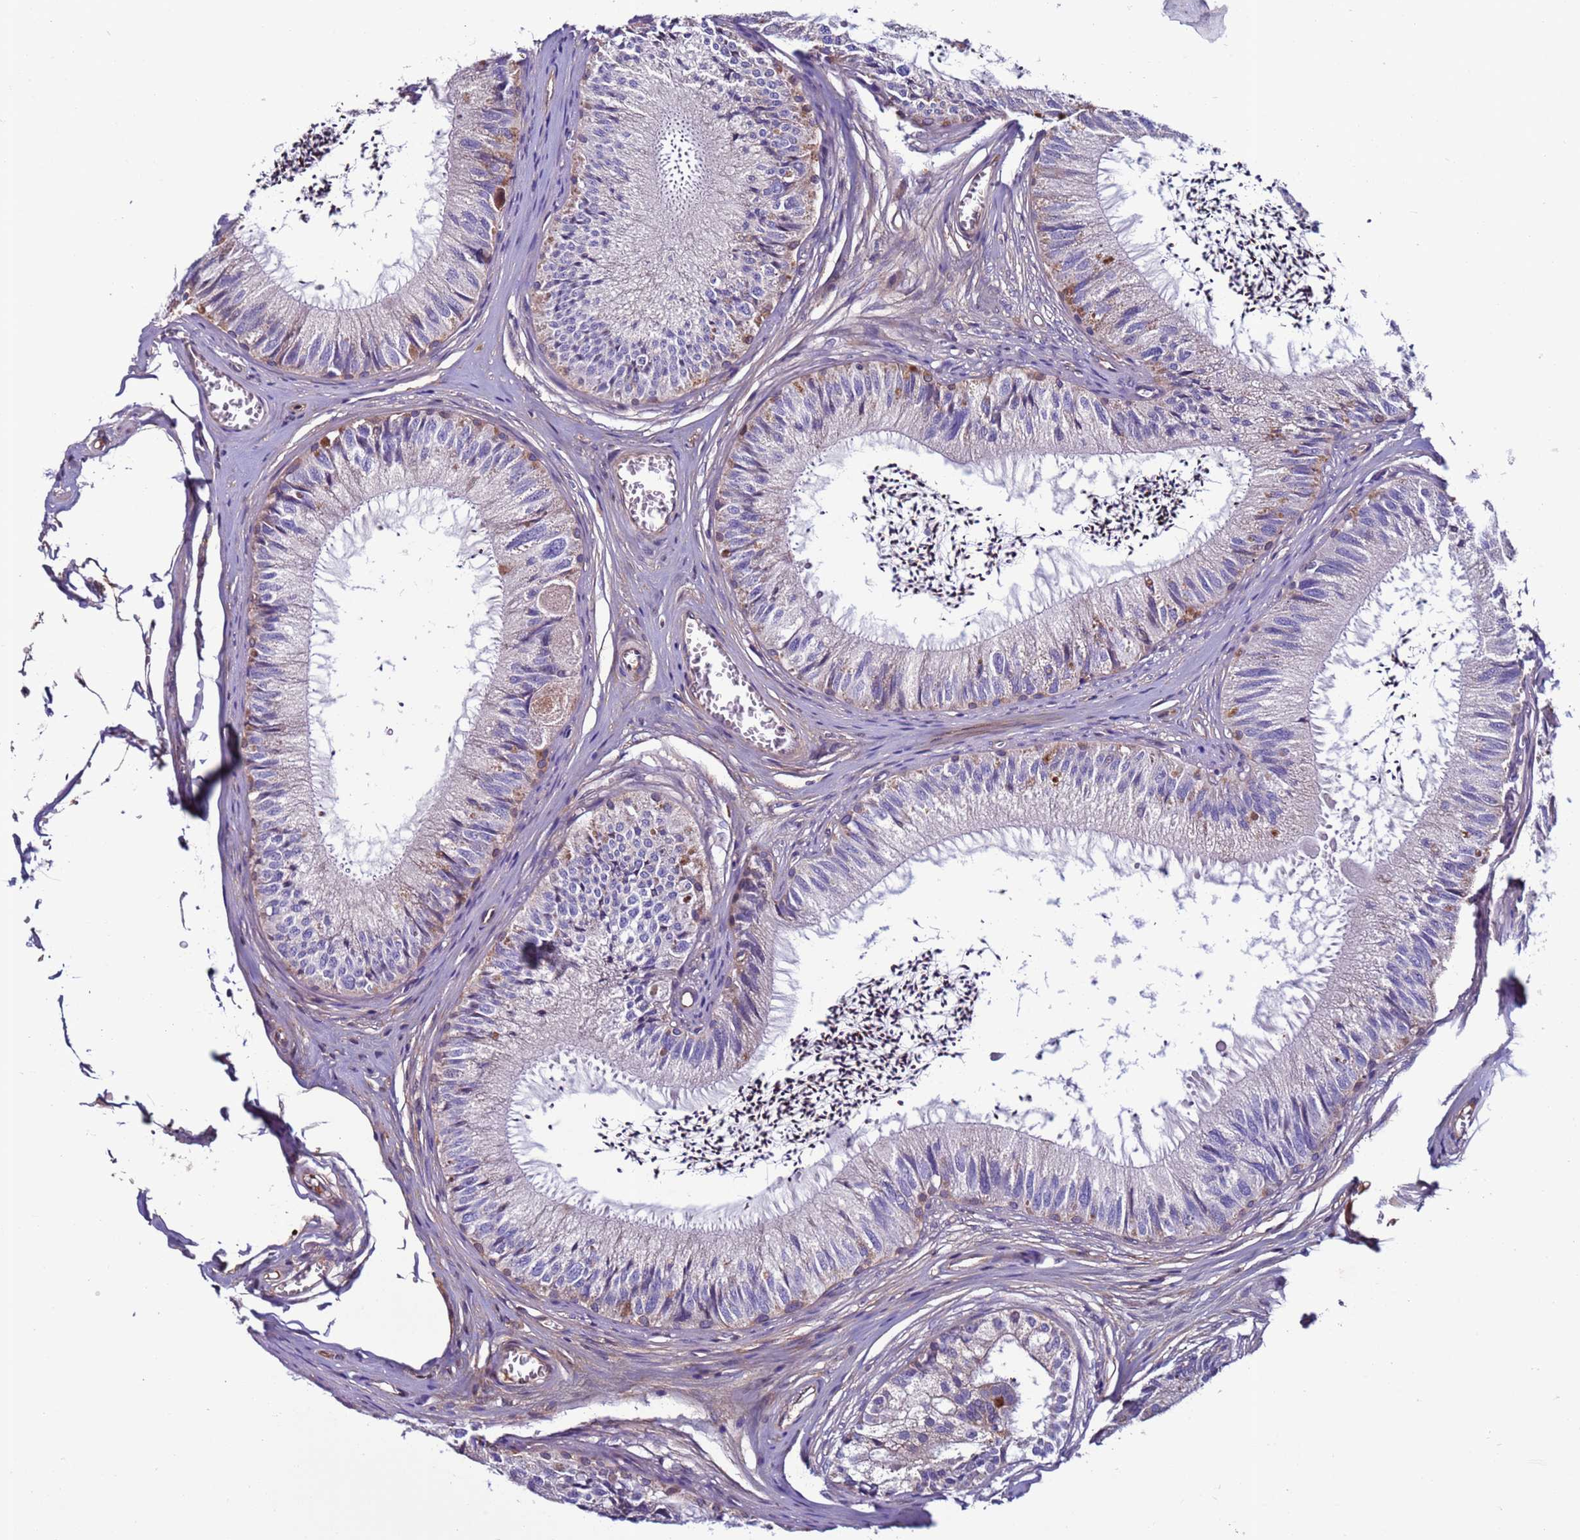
{"staining": {"intensity": "weak", "quantity": "25%-75%", "location": "cytoplasmic/membranous"}, "tissue": "epididymis", "cell_type": "Glandular cells", "image_type": "normal", "snomed": [{"axis": "morphology", "description": "Normal tissue, NOS"}, {"axis": "topography", "description": "Epididymis"}], "caption": "The micrograph demonstrates staining of benign epididymis, revealing weak cytoplasmic/membranous protein expression (brown color) within glandular cells.", "gene": "C8G", "patient": {"sex": "male", "age": 79}}